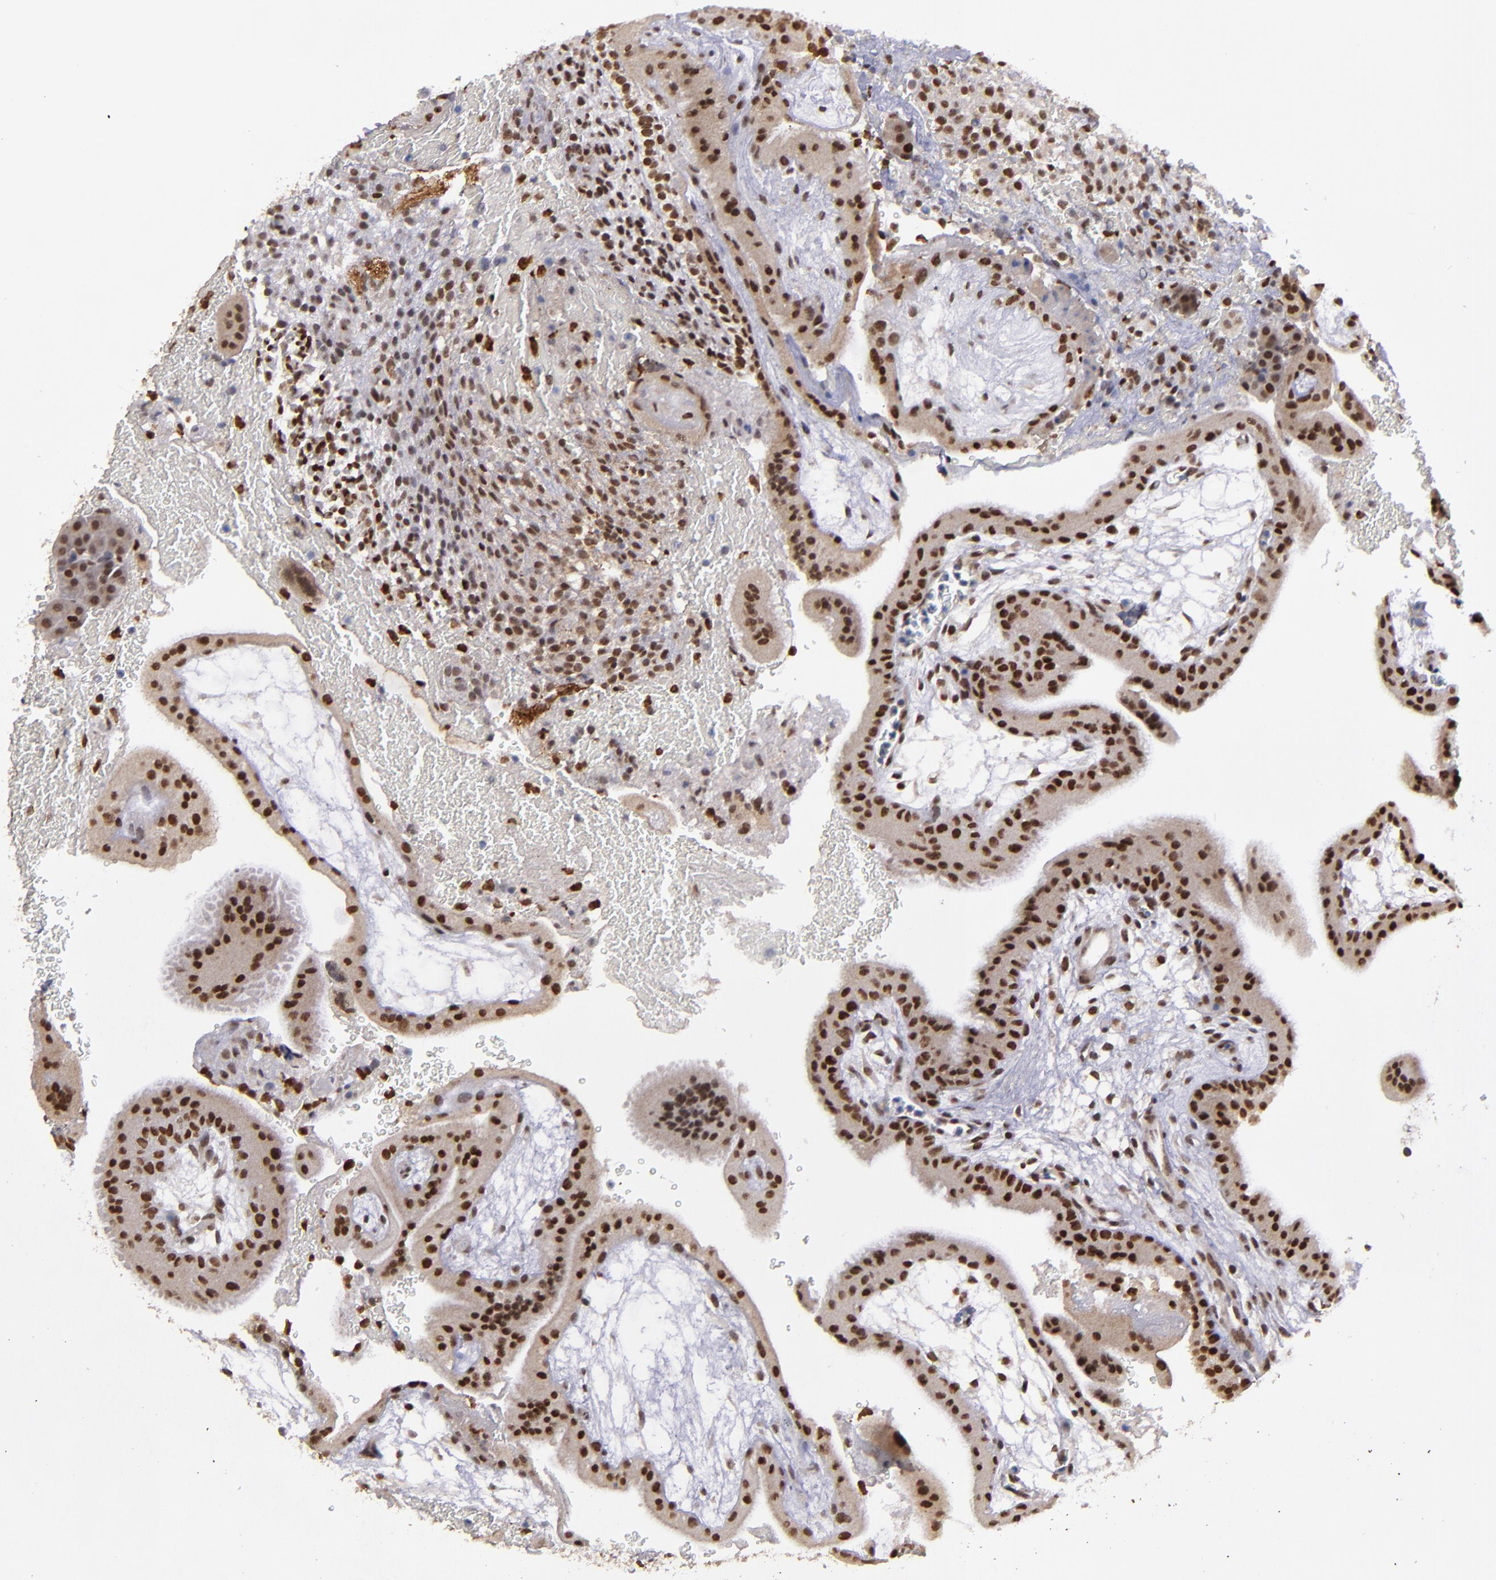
{"staining": {"intensity": "strong", "quantity": ">75%", "location": "nuclear"}, "tissue": "placenta", "cell_type": "Decidual cells", "image_type": "normal", "snomed": [{"axis": "morphology", "description": "Normal tissue, NOS"}, {"axis": "topography", "description": "Placenta"}], "caption": "Immunohistochemical staining of normal placenta demonstrates high levels of strong nuclear staining in about >75% of decidual cells.", "gene": "RREB1", "patient": {"sex": "female", "age": 19}}